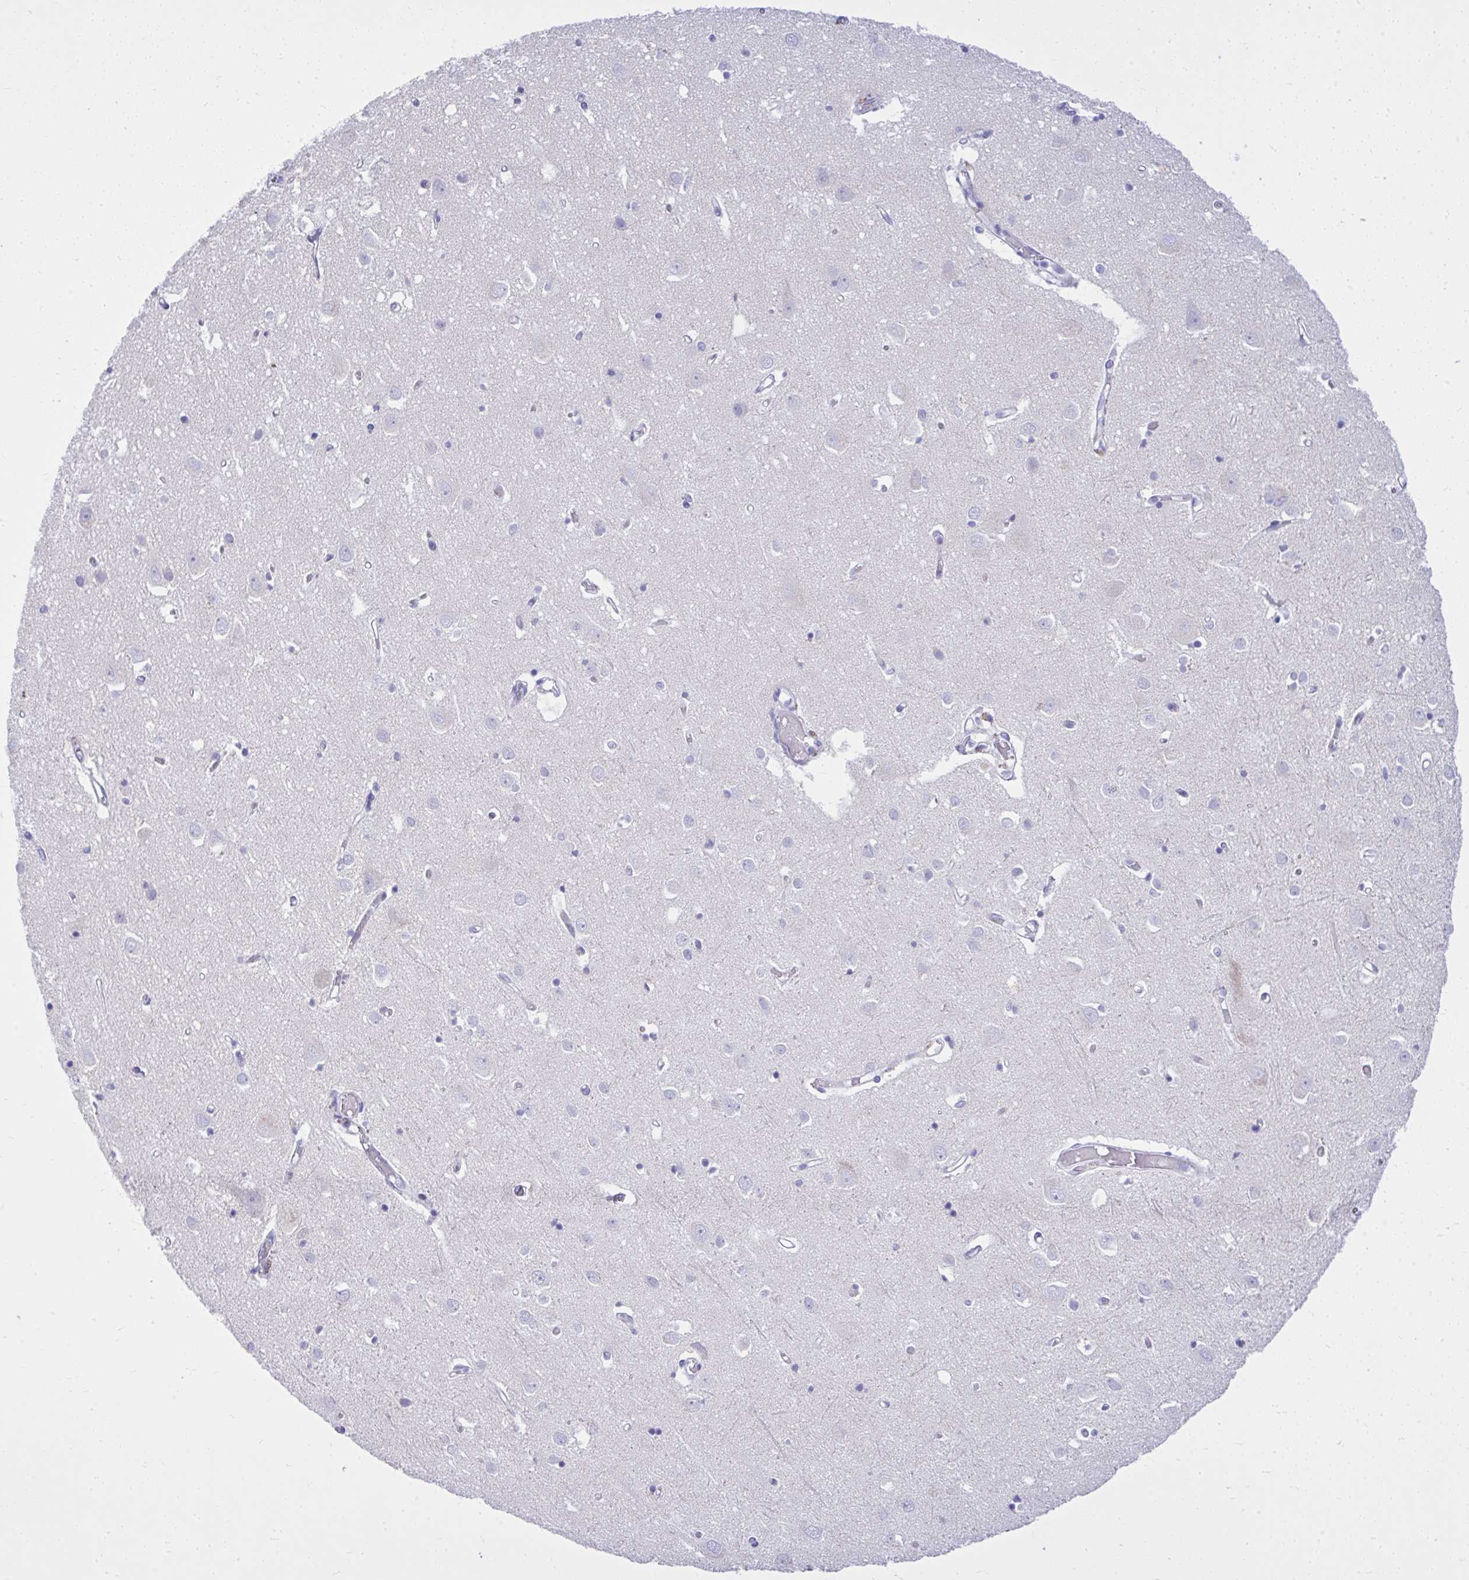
{"staining": {"intensity": "negative", "quantity": "none", "location": "none"}, "tissue": "cerebral cortex", "cell_type": "Endothelial cells", "image_type": "normal", "snomed": [{"axis": "morphology", "description": "Normal tissue, NOS"}, {"axis": "topography", "description": "Cerebral cortex"}], "caption": "A high-resolution micrograph shows immunohistochemistry (IHC) staining of unremarkable cerebral cortex, which shows no significant expression in endothelial cells.", "gene": "BCL6B", "patient": {"sex": "male", "age": 70}}